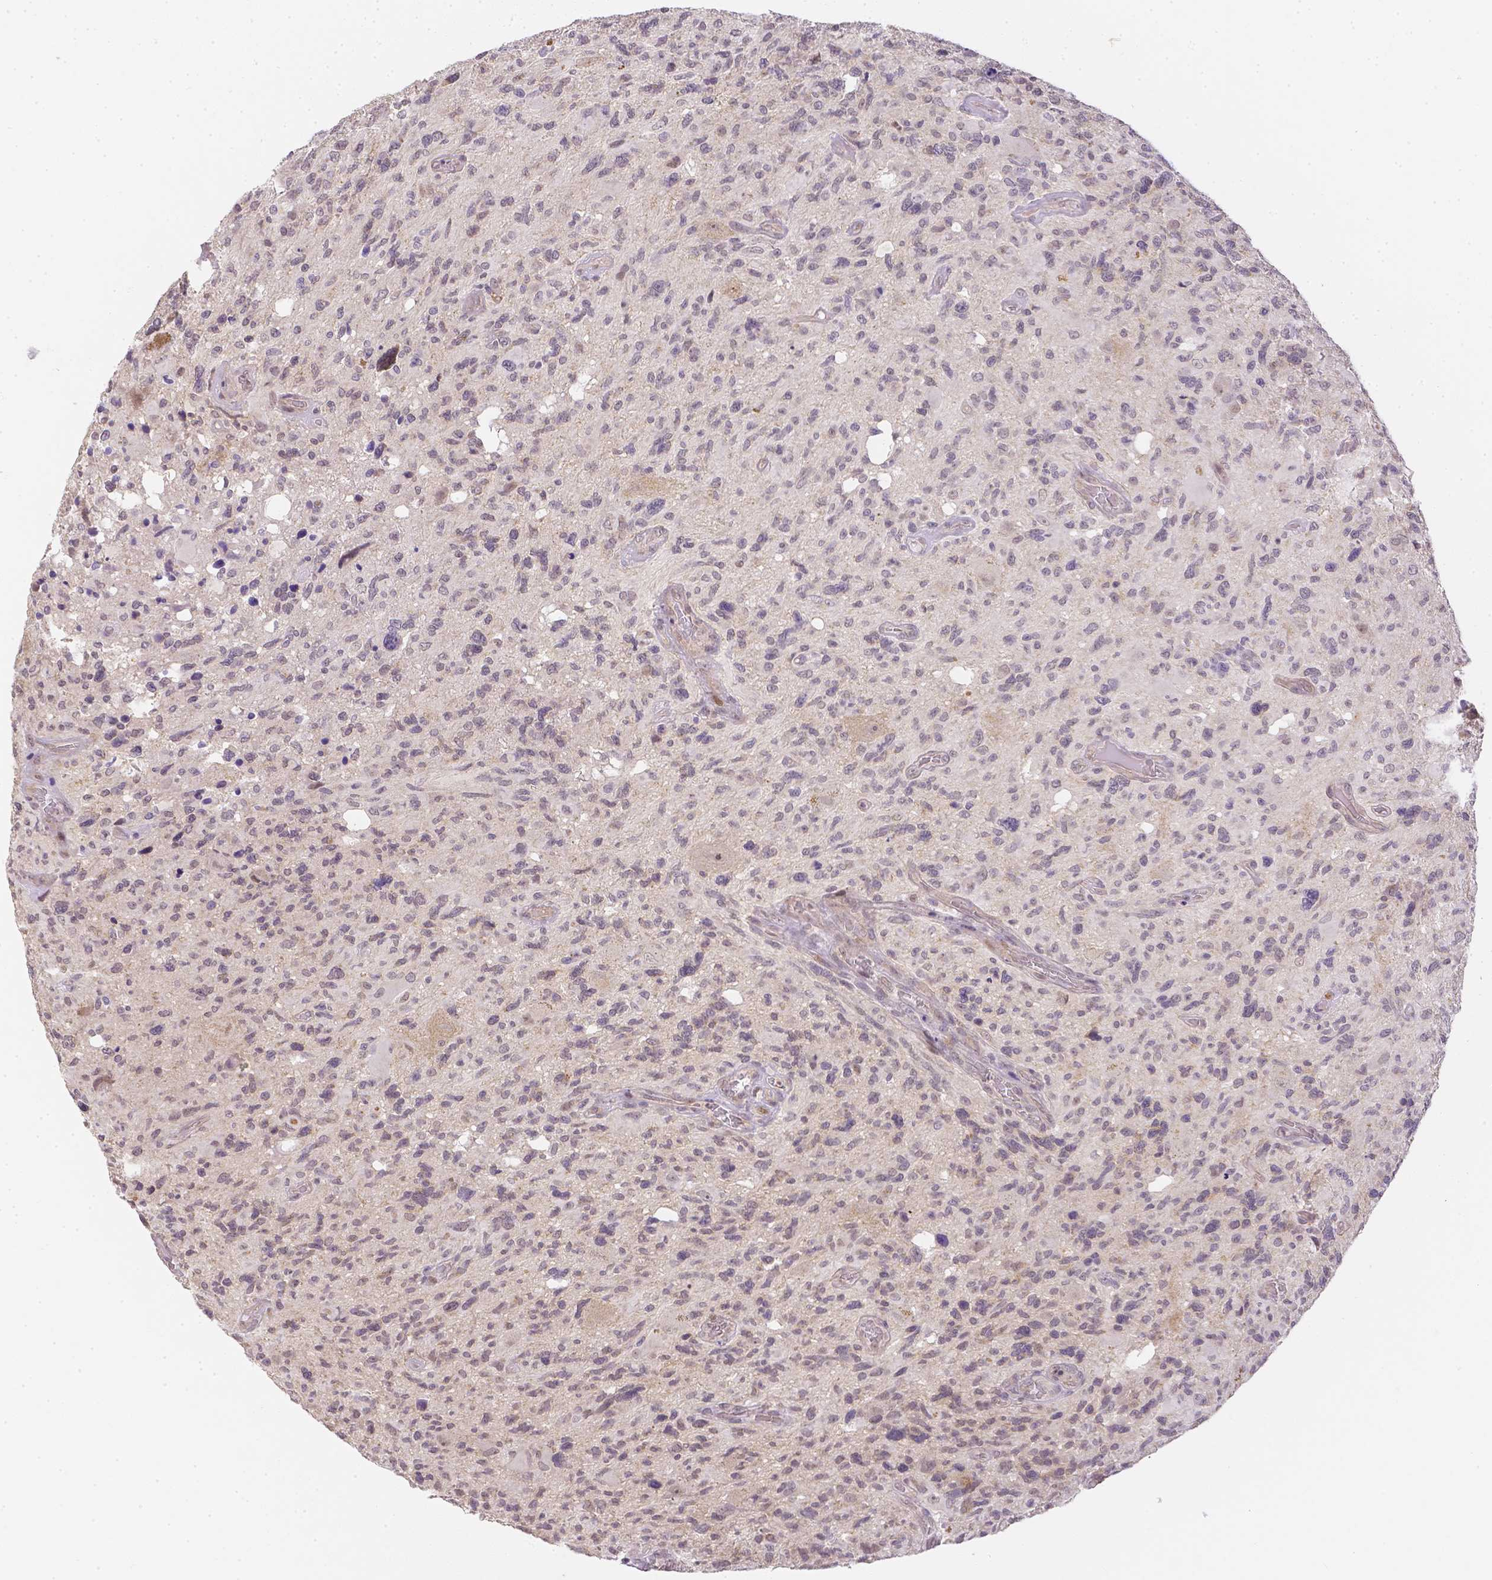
{"staining": {"intensity": "weak", "quantity": "<25%", "location": "cytoplasmic/membranous"}, "tissue": "glioma", "cell_type": "Tumor cells", "image_type": "cancer", "snomed": [{"axis": "morphology", "description": "Glioma, malignant, High grade"}, {"axis": "topography", "description": "Brain"}], "caption": "This is a image of IHC staining of malignant glioma (high-grade), which shows no expression in tumor cells.", "gene": "ZNF280B", "patient": {"sex": "male", "age": 49}}